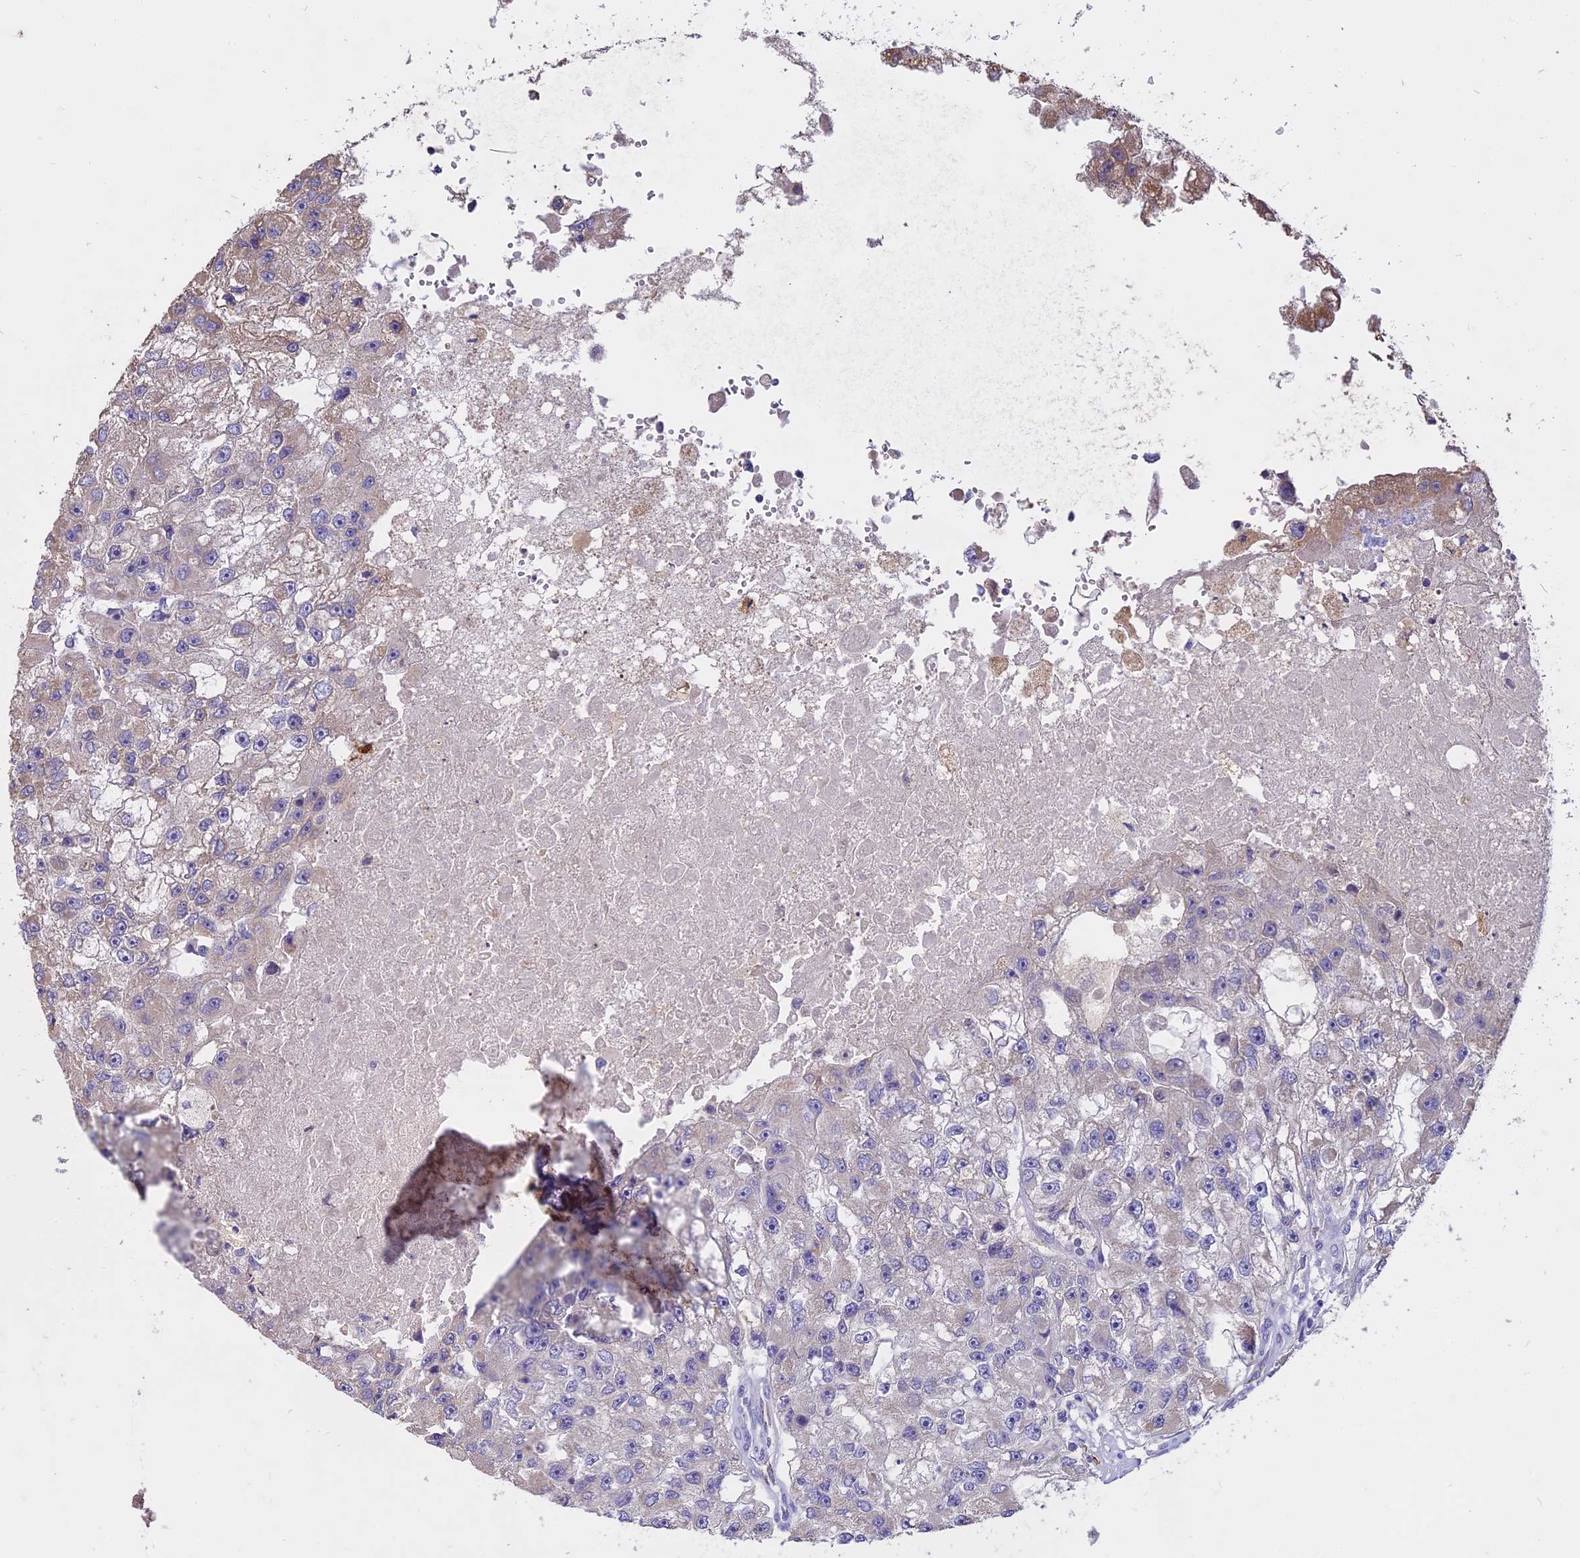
{"staining": {"intensity": "weak", "quantity": "<25%", "location": "cytoplasmic/membranous"}, "tissue": "renal cancer", "cell_type": "Tumor cells", "image_type": "cancer", "snomed": [{"axis": "morphology", "description": "Adenocarcinoma, NOS"}, {"axis": "topography", "description": "Kidney"}], "caption": "Tumor cells show no significant positivity in renal adenocarcinoma.", "gene": "WFDC2", "patient": {"sex": "male", "age": 63}}